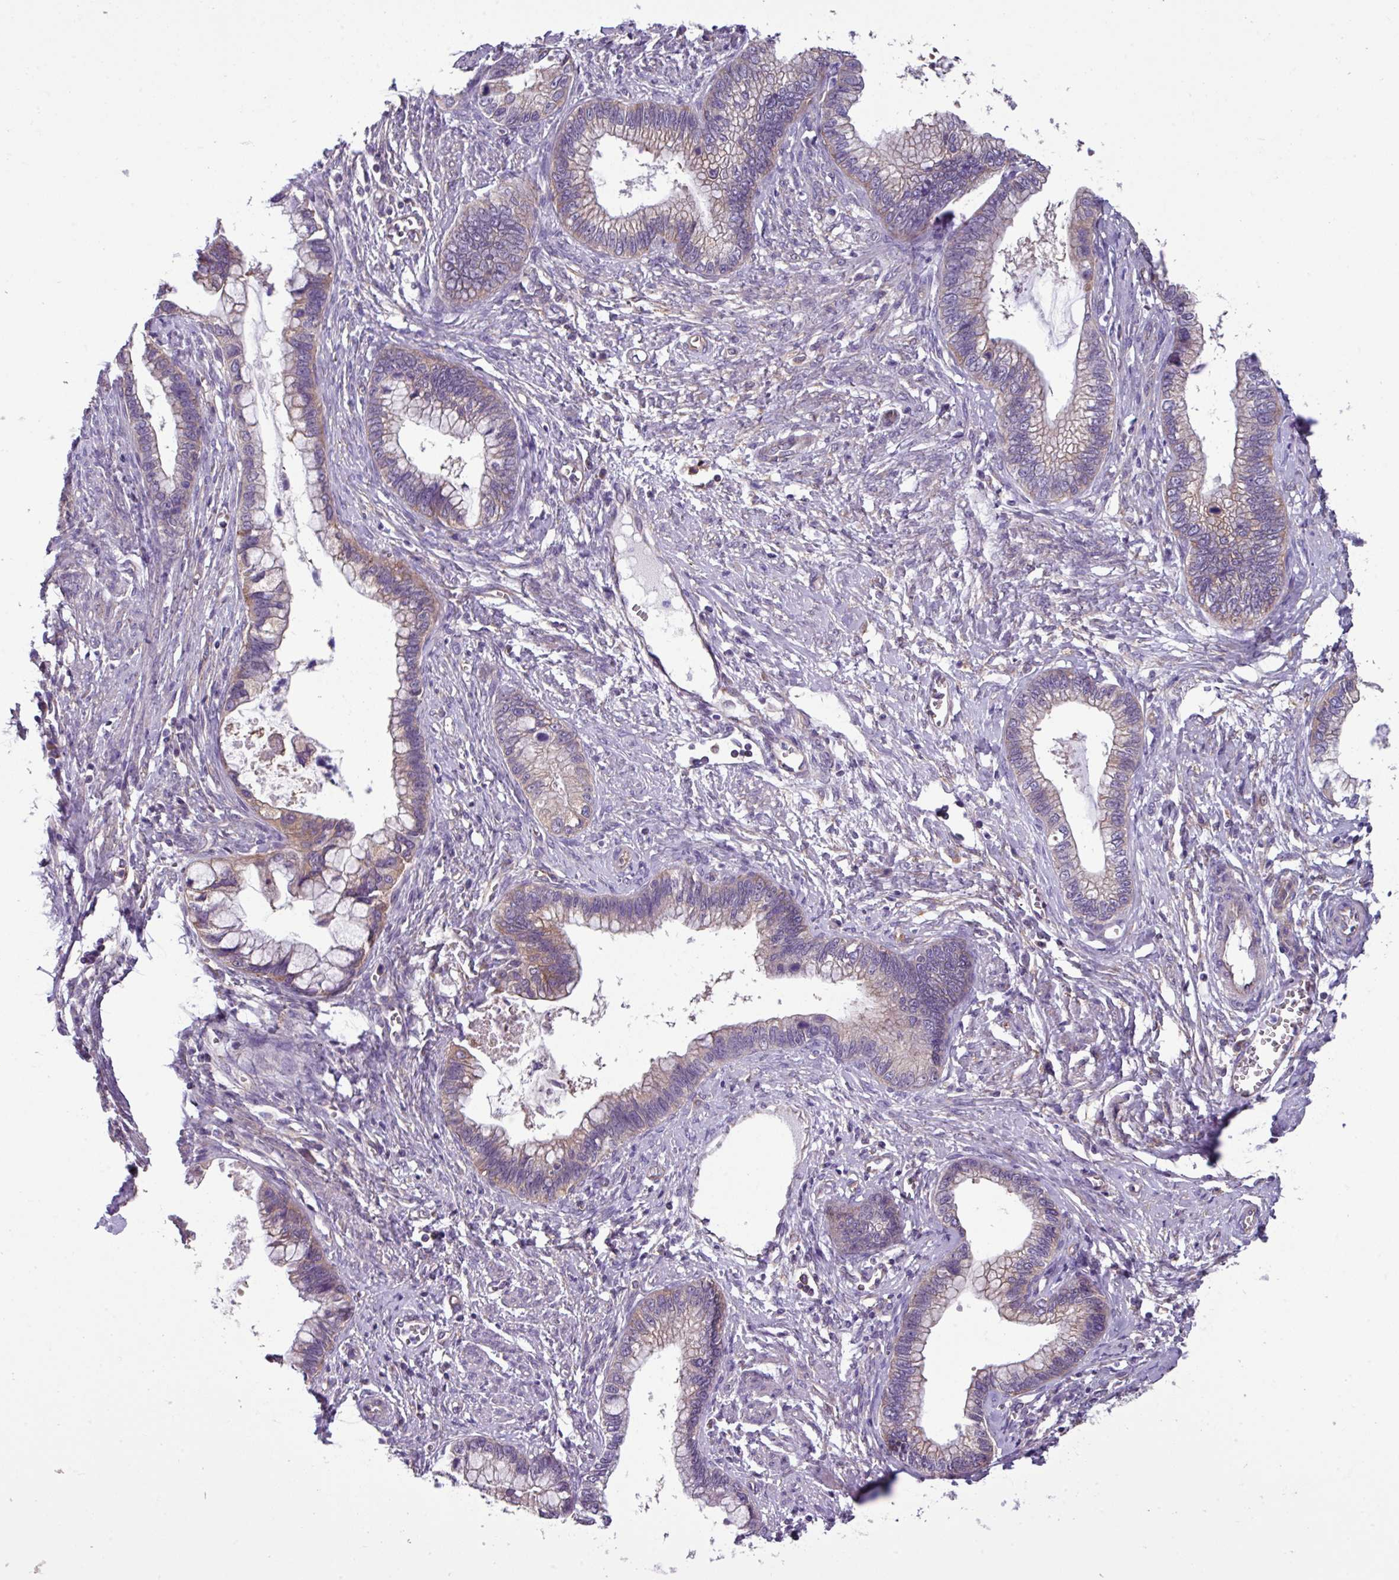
{"staining": {"intensity": "weak", "quantity": "25%-75%", "location": "cytoplasmic/membranous"}, "tissue": "cervical cancer", "cell_type": "Tumor cells", "image_type": "cancer", "snomed": [{"axis": "morphology", "description": "Adenocarcinoma, NOS"}, {"axis": "topography", "description": "Cervix"}], "caption": "This histopathology image shows cervical cancer stained with IHC to label a protein in brown. The cytoplasmic/membranous of tumor cells show weak positivity for the protein. Nuclei are counter-stained blue.", "gene": "SLC23A2", "patient": {"sex": "female", "age": 44}}